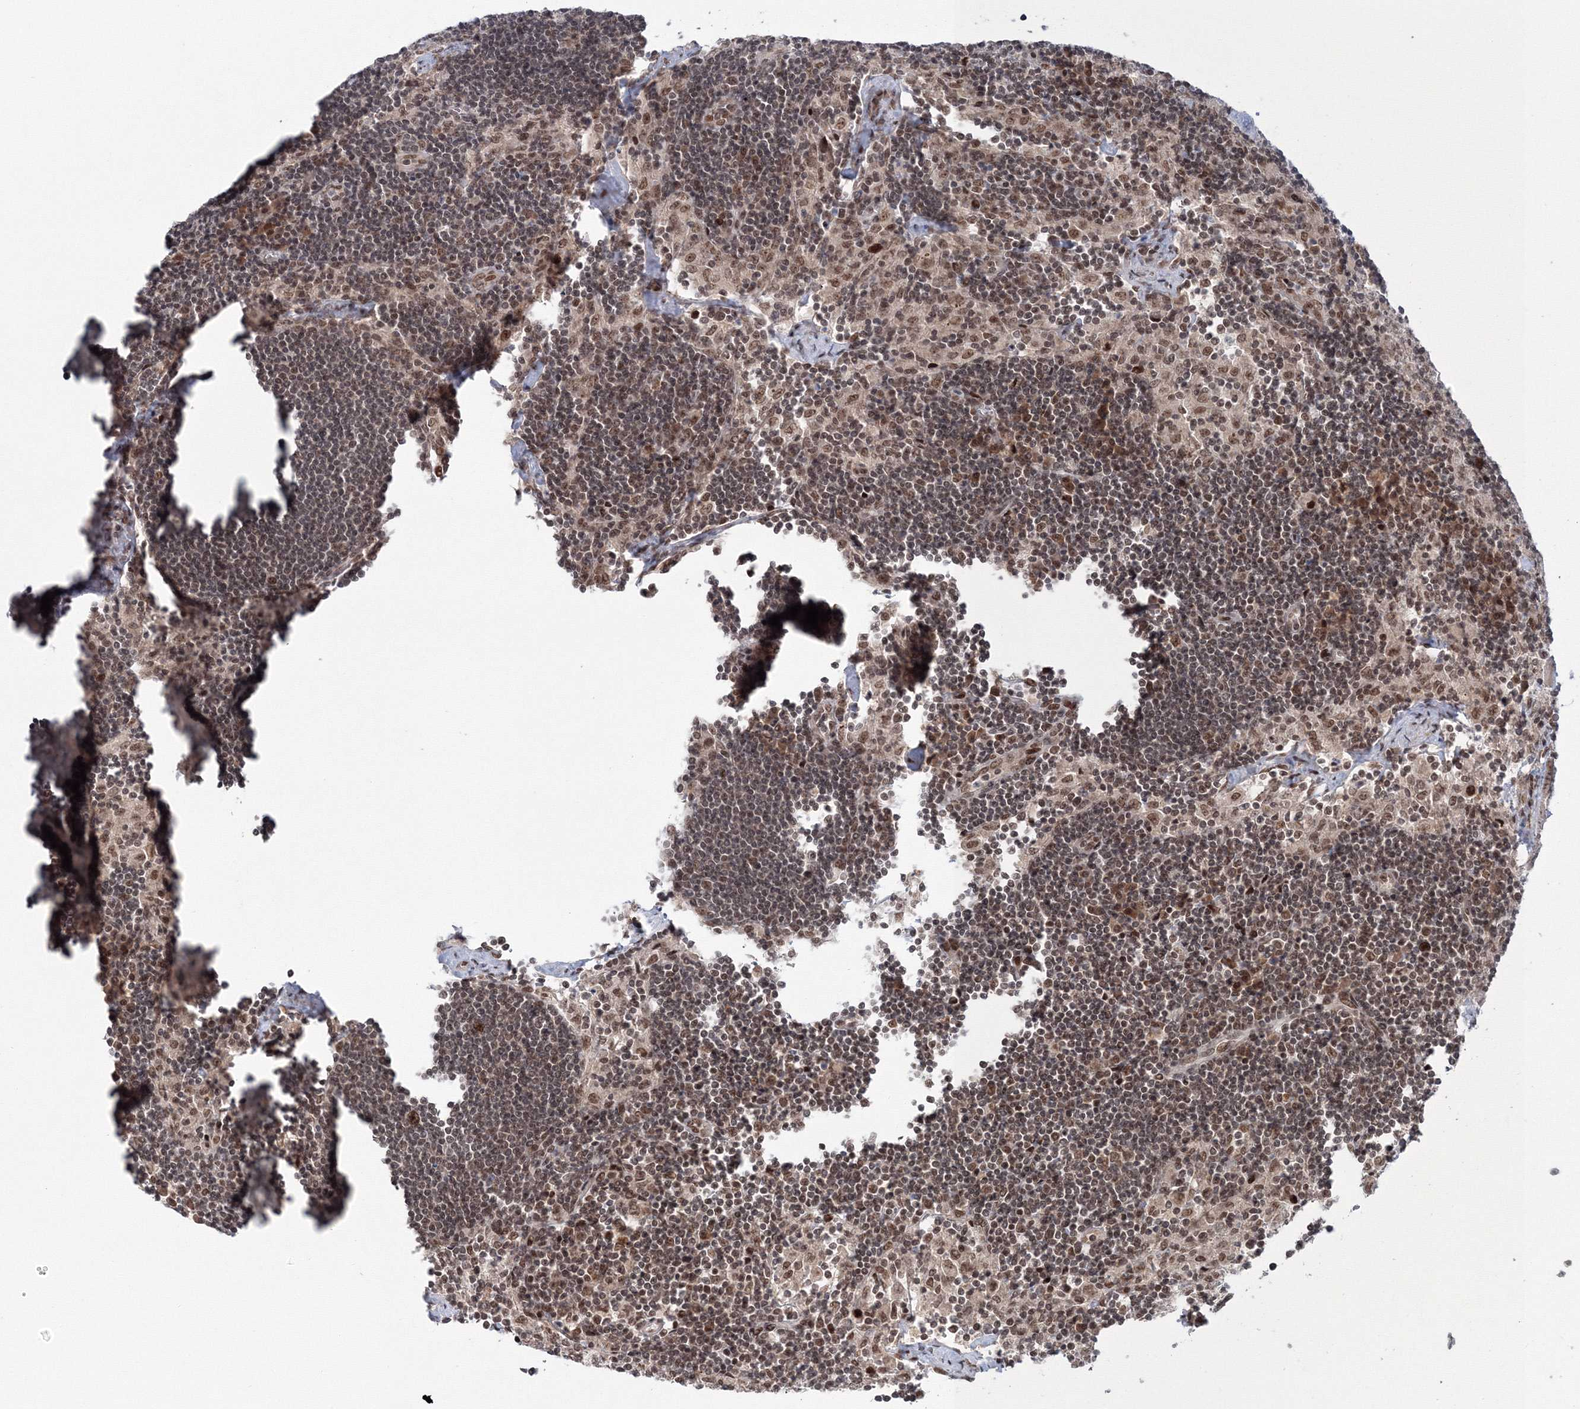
{"staining": {"intensity": "moderate", "quantity": ">75%", "location": "nuclear"}, "tissue": "lymph node", "cell_type": "Germinal center cells", "image_type": "normal", "snomed": [{"axis": "morphology", "description": "Normal tissue, NOS"}, {"axis": "topography", "description": "Lymph node"}], "caption": "Approximately >75% of germinal center cells in benign lymph node reveal moderate nuclear protein staining as visualized by brown immunohistochemical staining.", "gene": "NOA1", "patient": {"sex": "male", "age": 24}}